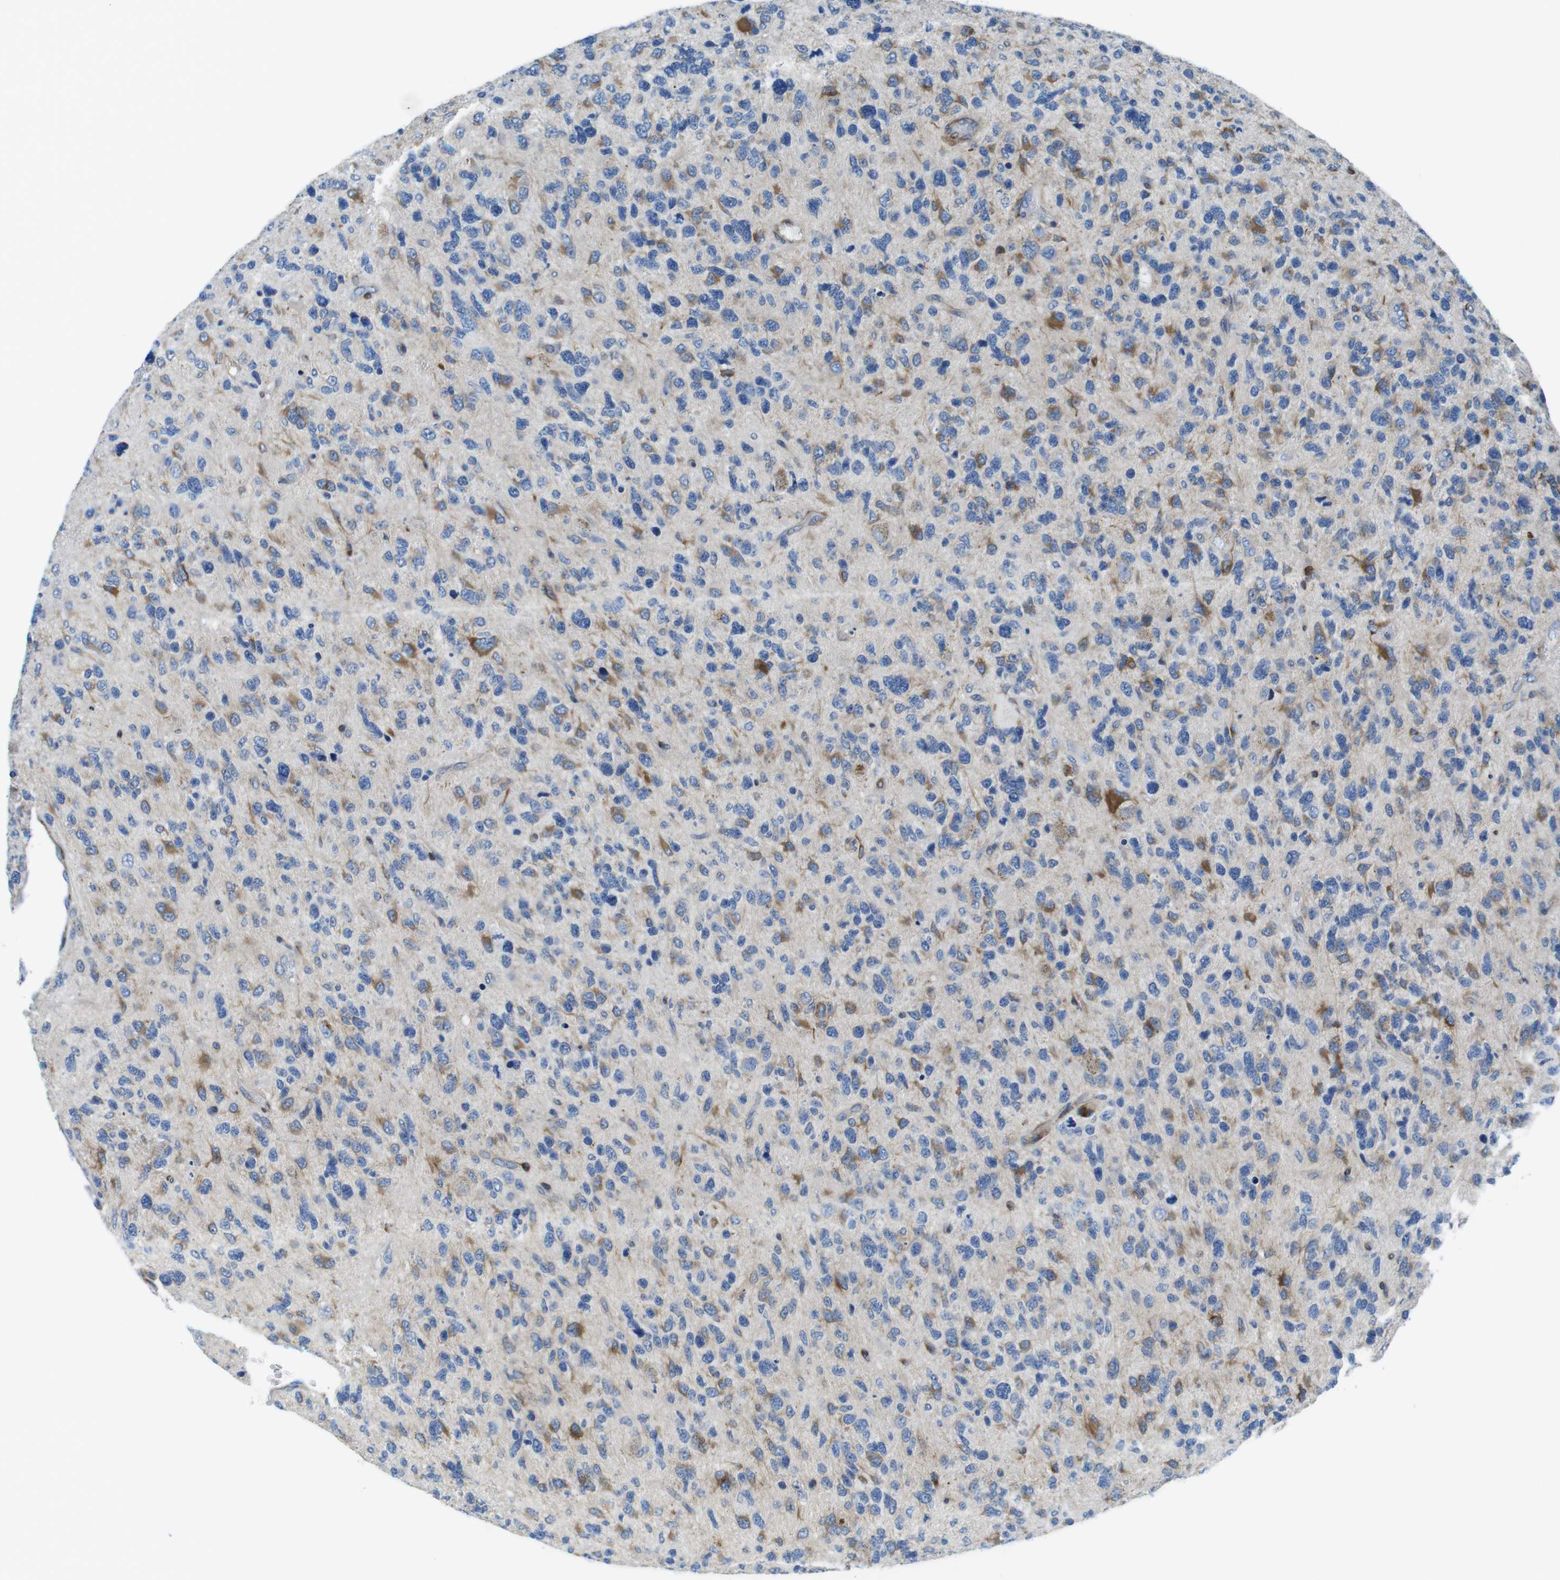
{"staining": {"intensity": "moderate", "quantity": "25%-75%", "location": "cytoplasmic/membranous"}, "tissue": "glioma", "cell_type": "Tumor cells", "image_type": "cancer", "snomed": [{"axis": "morphology", "description": "Glioma, malignant, High grade"}, {"axis": "topography", "description": "Brain"}], "caption": "The immunohistochemical stain labels moderate cytoplasmic/membranous staining in tumor cells of glioma tissue.", "gene": "EMP2", "patient": {"sex": "female", "age": 58}}